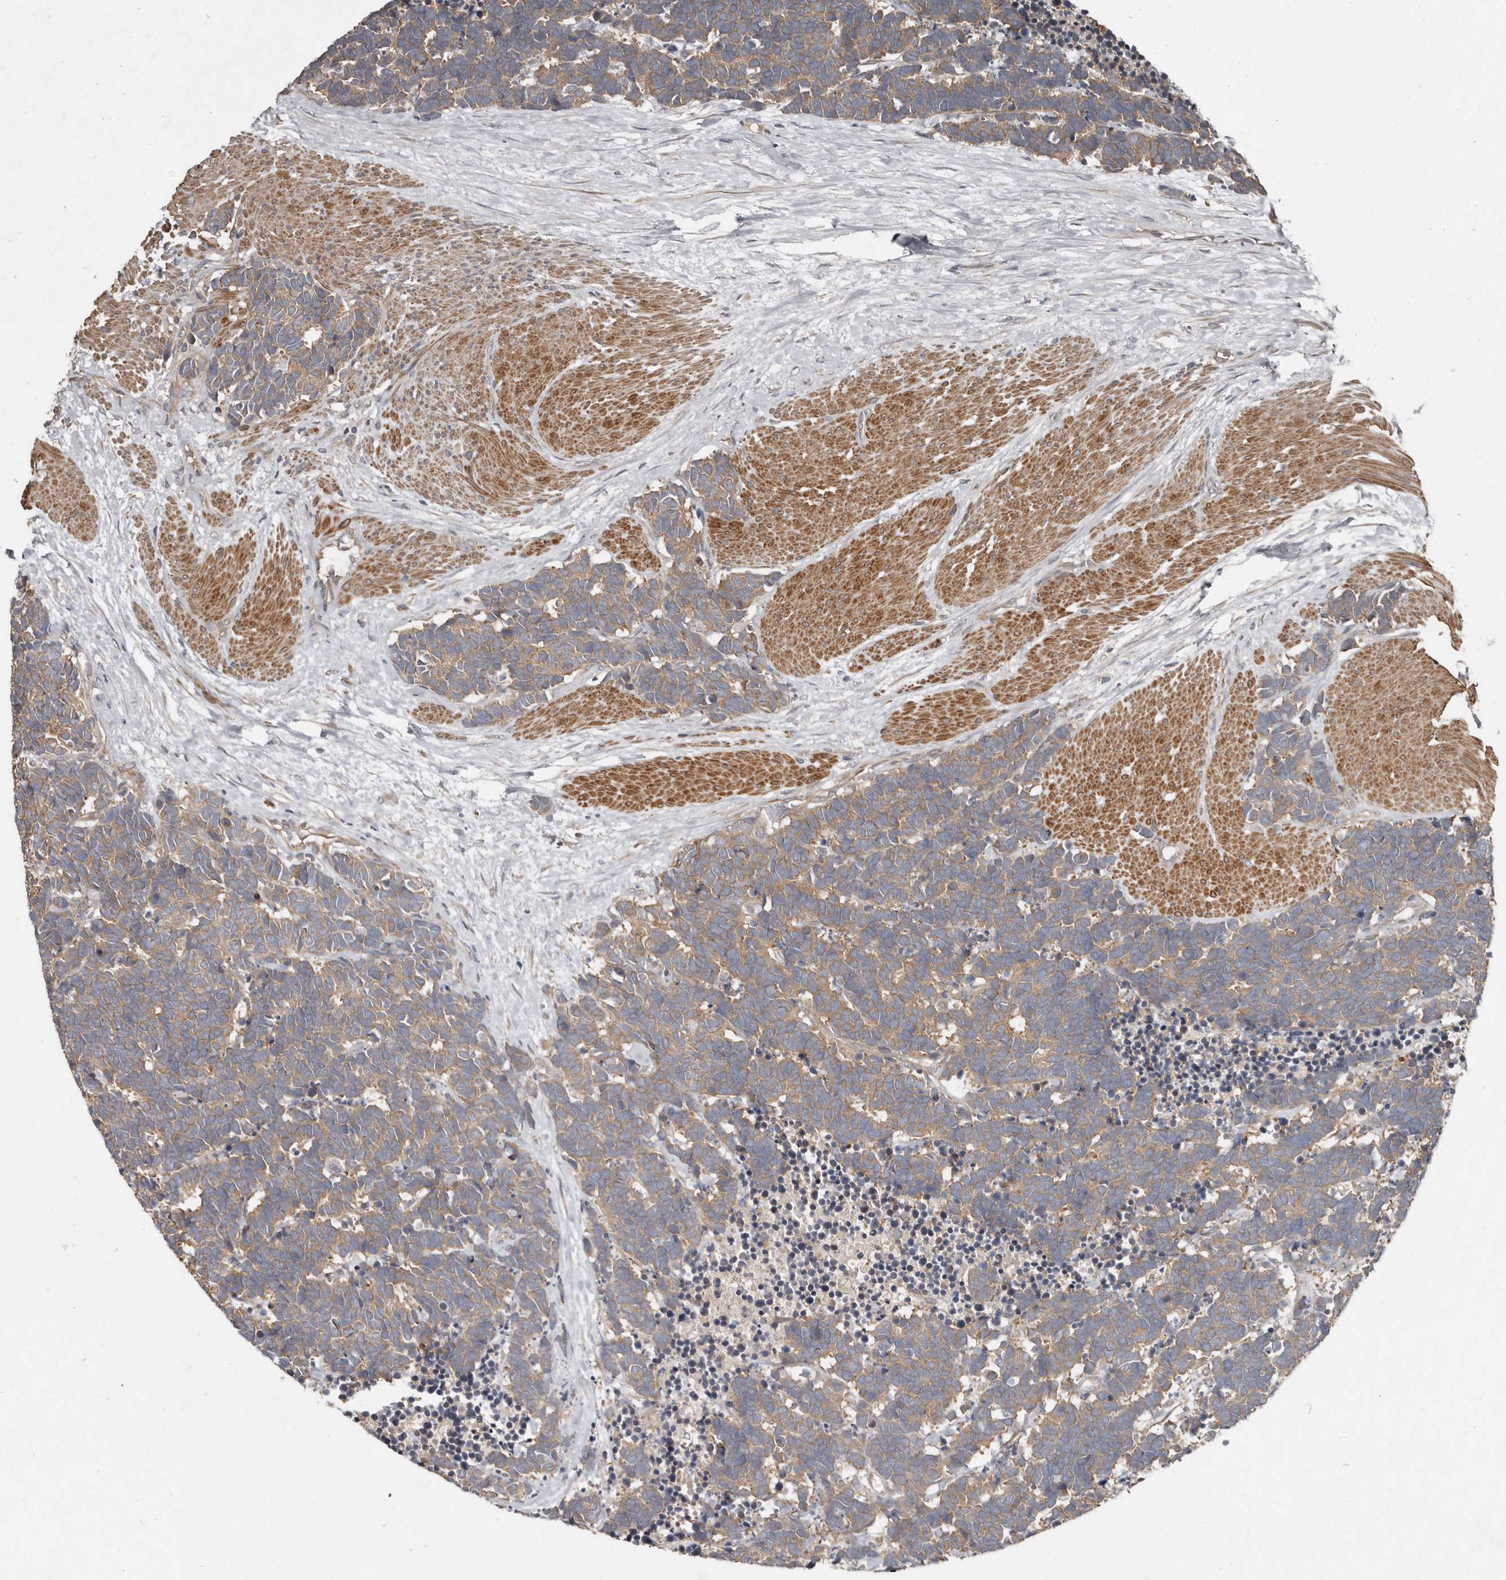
{"staining": {"intensity": "moderate", "quantity": ">75%", "location": "cytoplasmic/membranous"}, "tissue": "carcinoid", "cell_type": "Tumor cells", "image_type": "cancer", "snomed": [{"axis": "morphology", "description": "Carcinoma, NOS"}, {"axis": "morphology", "description": "Carcinoid, malignant, NOS"}, {"axis": "topography", "description": "Urinary bladder"}], "caption": "Brown immunohistochemical staining in human carcinoma exhibits moderate cytoplasmic/membranous expression in about >75% of tumor cells.", "gene": "AKNAD1", "patient": {"sex": "male", "age": 57}}